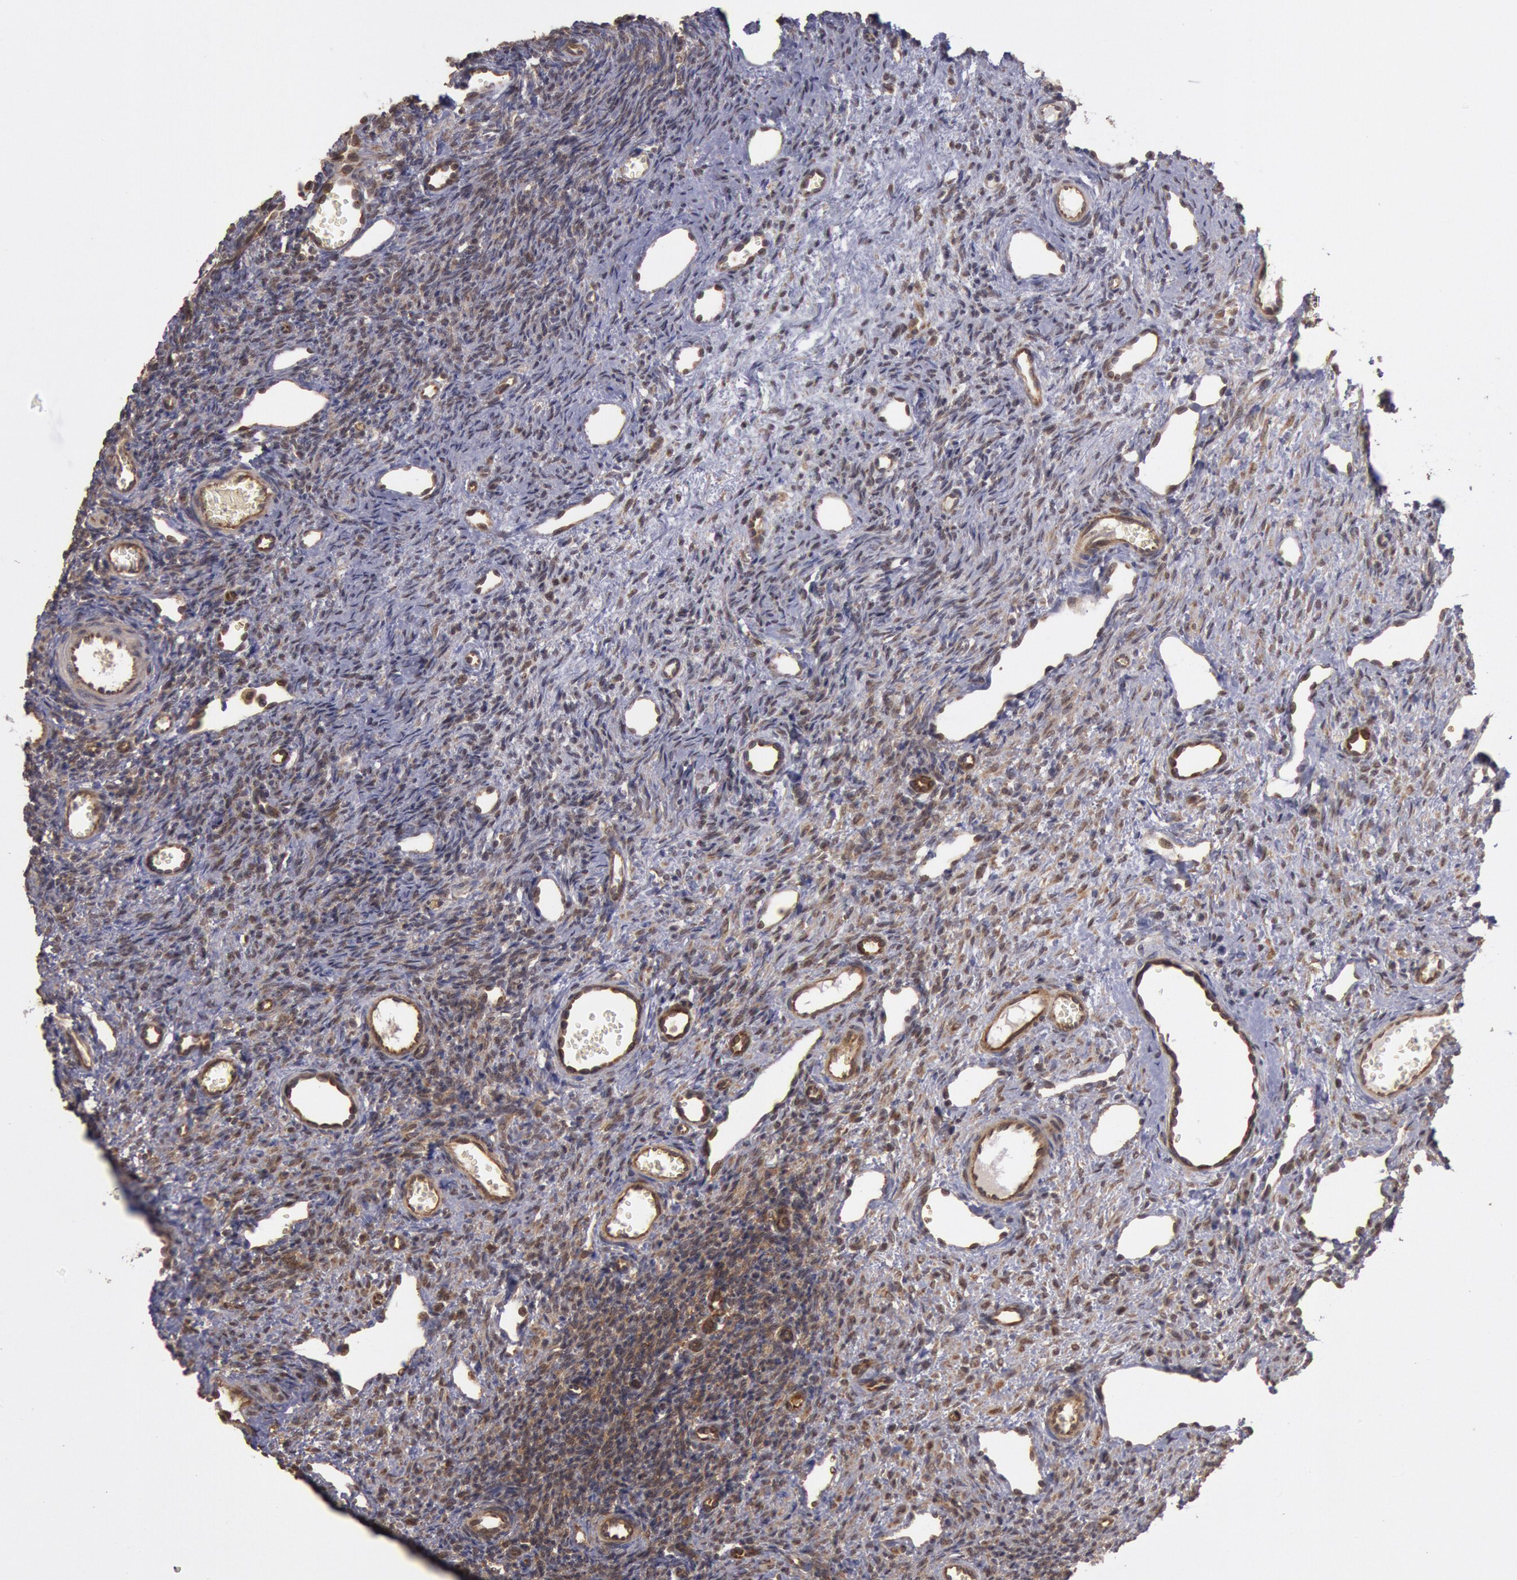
{"staining": {"intensity": "weak", "quantity": ">75%", "location": "cytoplasmic/membranous"}, "tissue": "ovary", "cell_type": "Follicle cells", "image_type": "normal", "snomed": [{"axis": "morphology", "description": "Normal tissue, NOS"}, {"axis": "topography", "description": "Ovary"}], "caption": "Immunohistochemical staining of normal human ovary exhibits weak cytoplasmic/membranous protein staining in about >75% of follicle cells.", "gene": "USP14", "patient": {"sex": "female", "age": 33}}